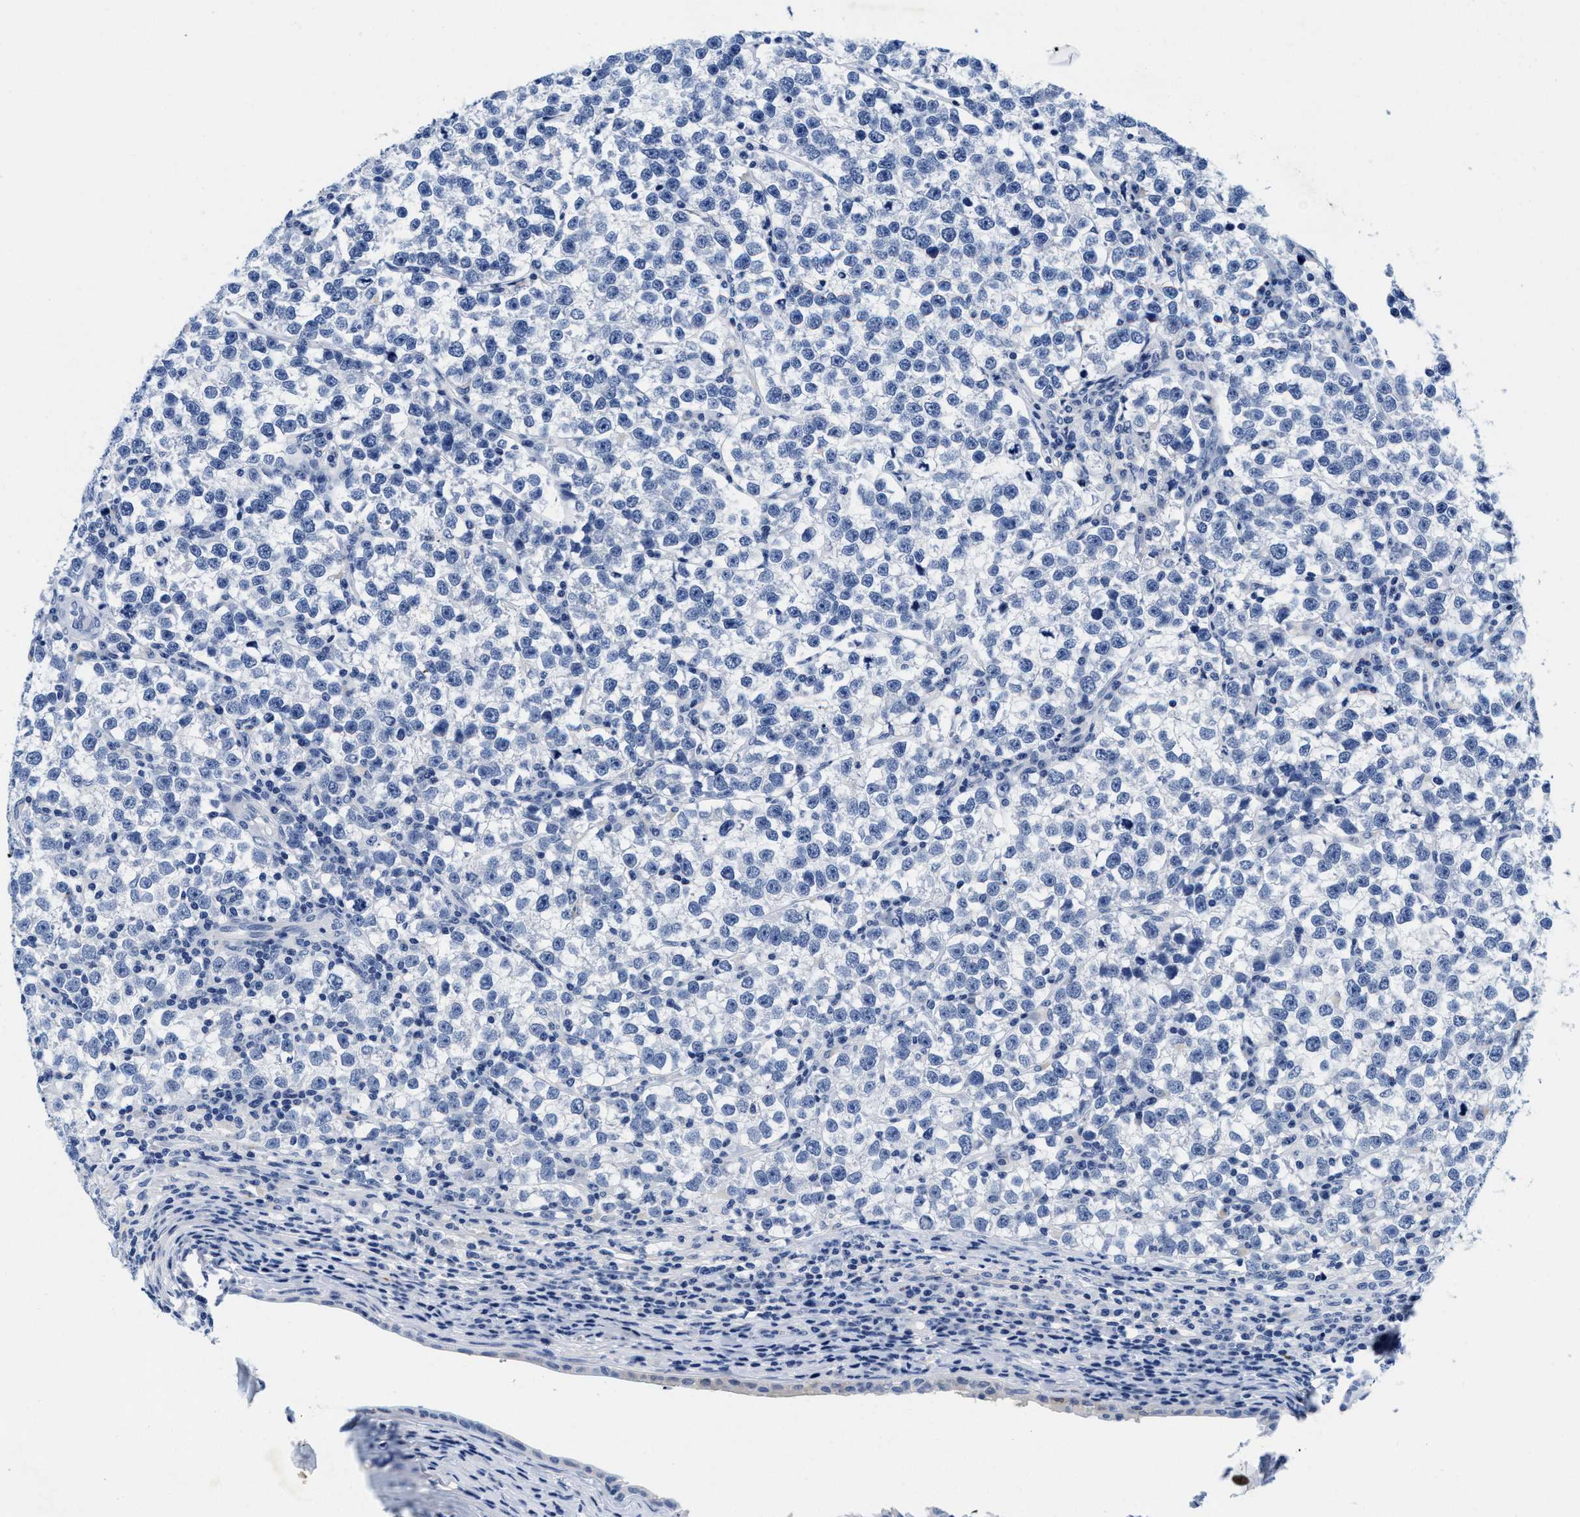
{"staining": {"intensity": "negative", "quantity": "none", "location": "none"}, "tissue": "testis cancer", "cell_type": "Tumor cells", "image_type": "cancer", "snomed": [{"axis": "morphology", "description": "Normal tissue, NOS"}, {"axis": "morphology", "description": "Seminoma, NOS"}, {"axis": "topography", "description": "Testis"}], "caption": "The IHC histopathology image has no significant positivity in tumor cells of testis cancer tissue.", "gene": "TTC3", "patient": {"sex": "male", "age": 43}}